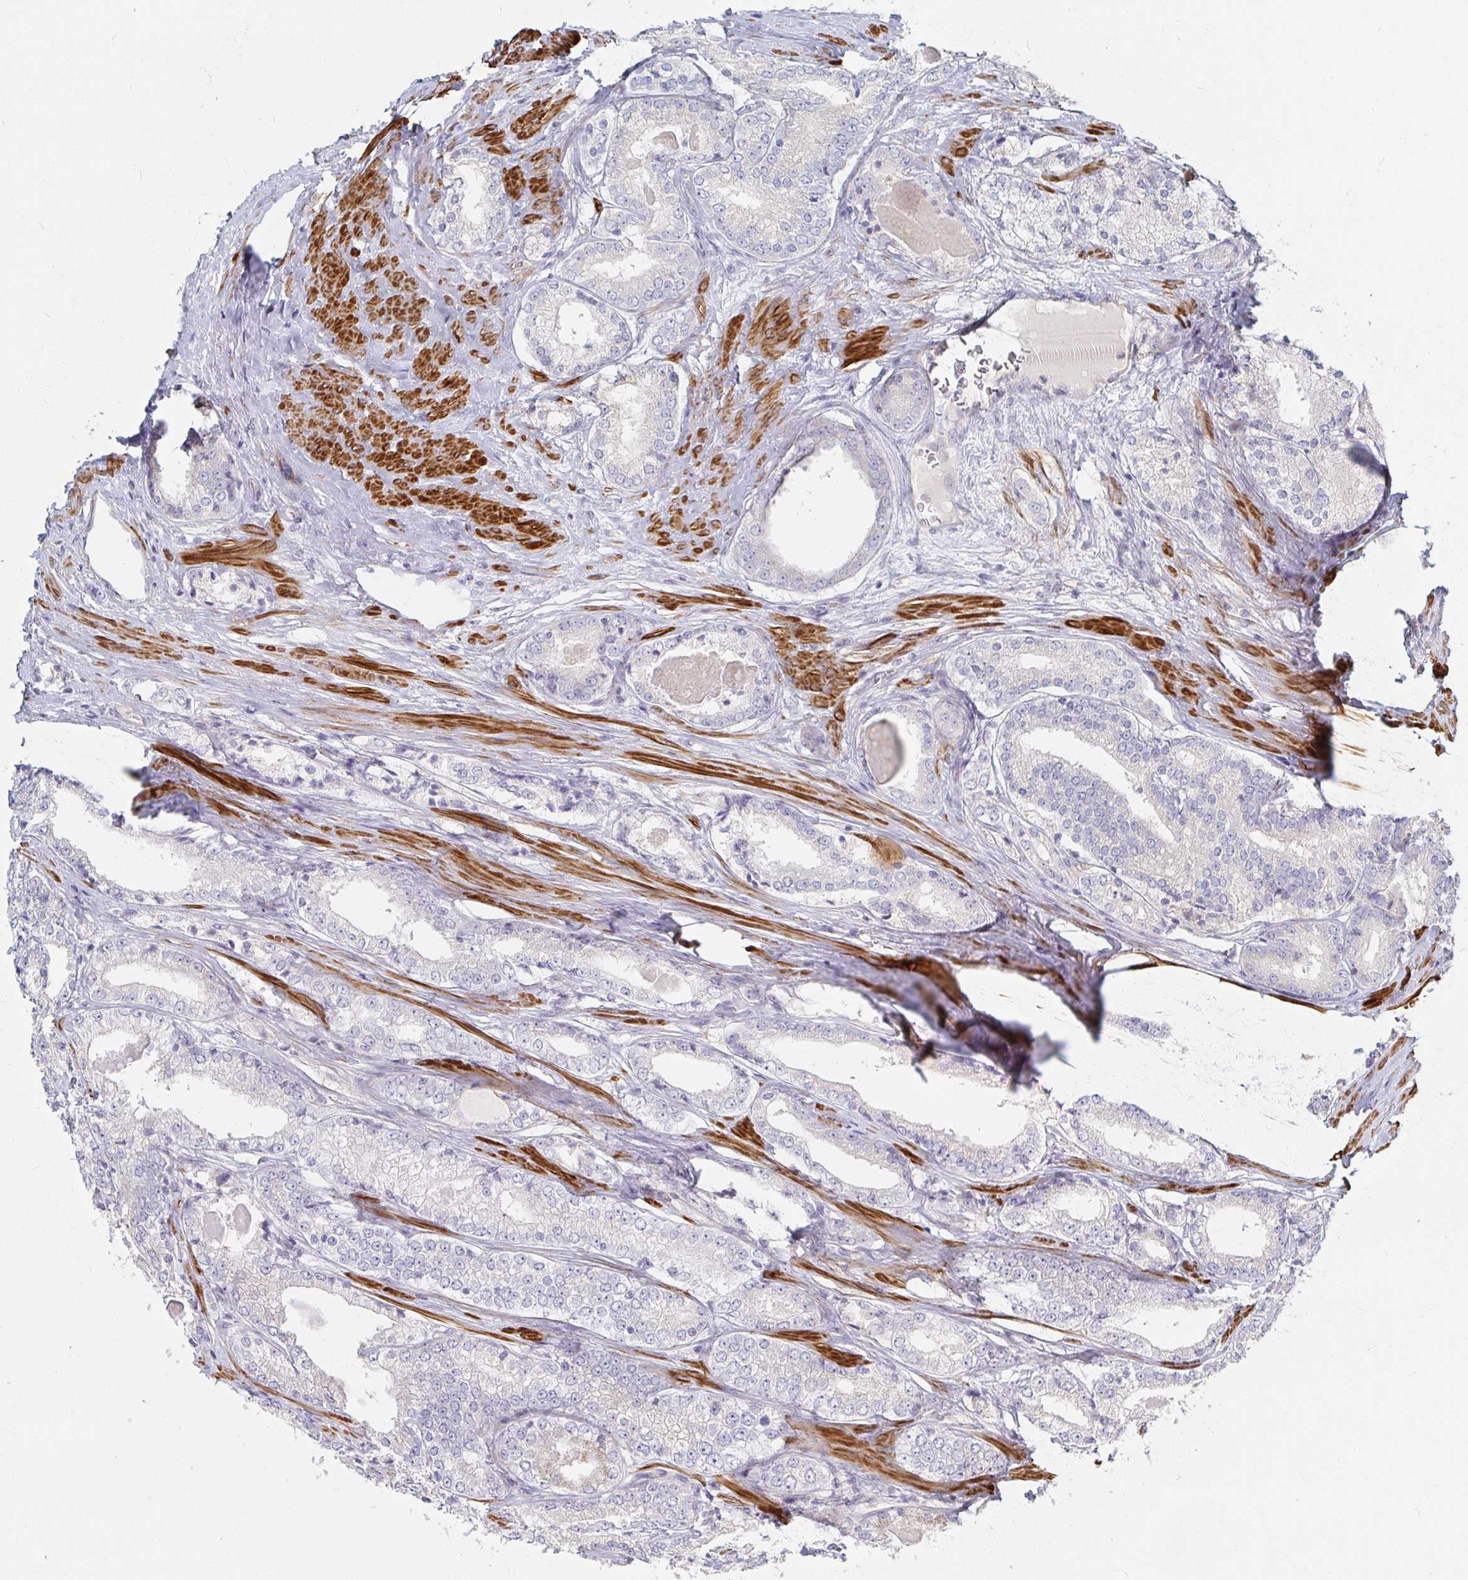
{"staining": {"intensity": "negative", "quantity": "none", "location": "none"}, "tissue": "prostate cancer", "cell_type": "Tumor cells", "image_type": "cancer", "snomed": [{"axis": "morphology", "description": "Adenocarcinoma, NOS"}, {"axis": "morphology", "description": "Adenocarcinoma, Low grade"}, {"axis": "topography", "description": "Prostate"}], "caption": "An immunohistochemistry image of prostate cancer (low-grade adenocarcinoma) is shown. There is no staining in tumor cells of prostate cancer (low-grade adenocarcinoma). The staining is performed using DAB (3,3'-diaminobenzidine) brown chromogen with nuclei counter-stained in using hematoxylin.", "gene": "SSH2", "patient": {"sex": "male", "age": 68}}